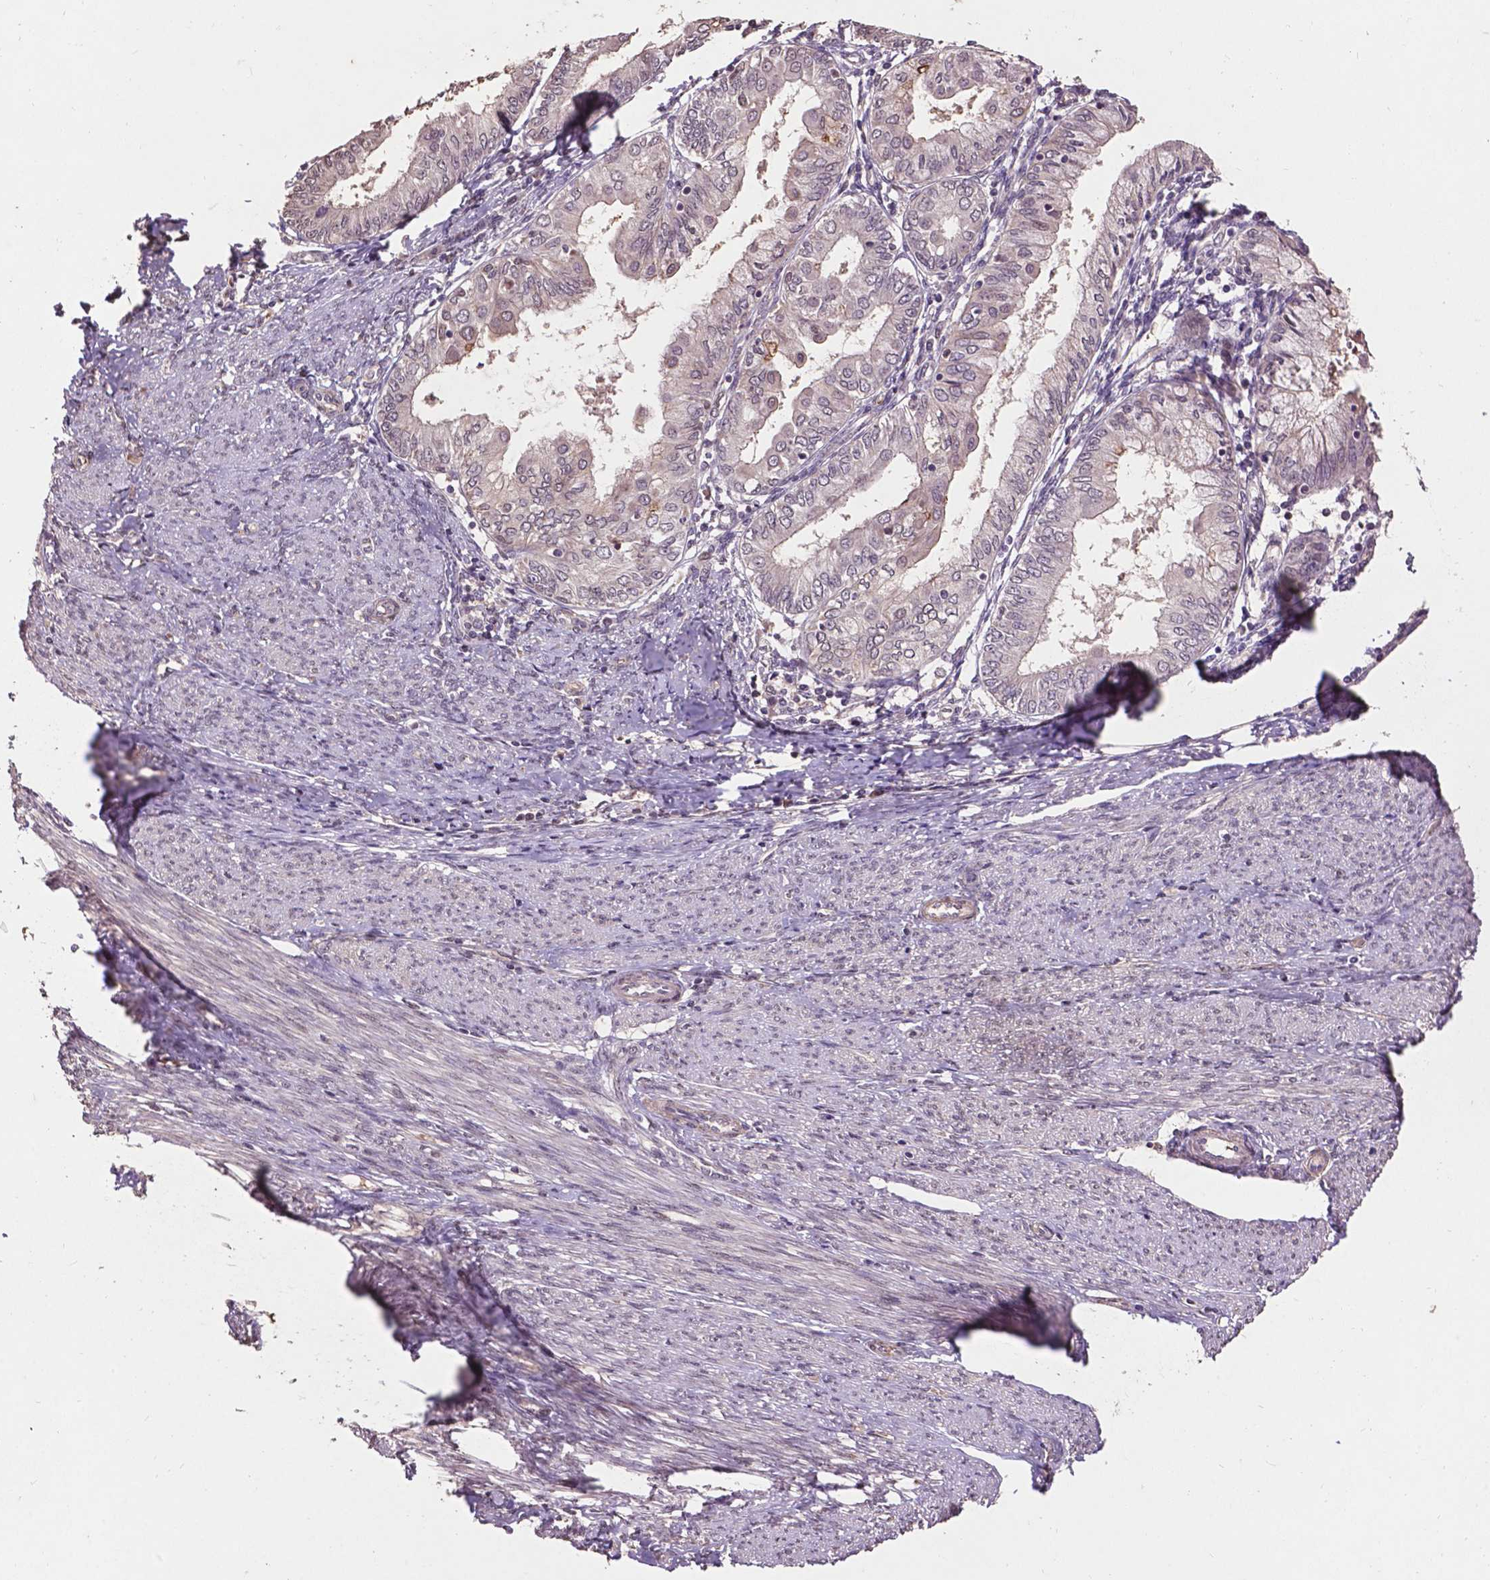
{"staining": {"intensity": "negative", "quantity": "none", "location": "none"}, "tissue": "endometrial cancer", "cell_type": "Tumor cells", "image_type": "cancer", "snomed": [{"axis": "morphology", "description": "Adenocarcinoma, NOS"}, {"axis": "topography", "description": "Endometrium"}], "caption": "An image of endometrial cancer (adenocarcinoma) stained for a protein reveals no brown staining in tumor cells.", "gene": "GLRA2", "patient": {"sex": "female", "age": 68}}